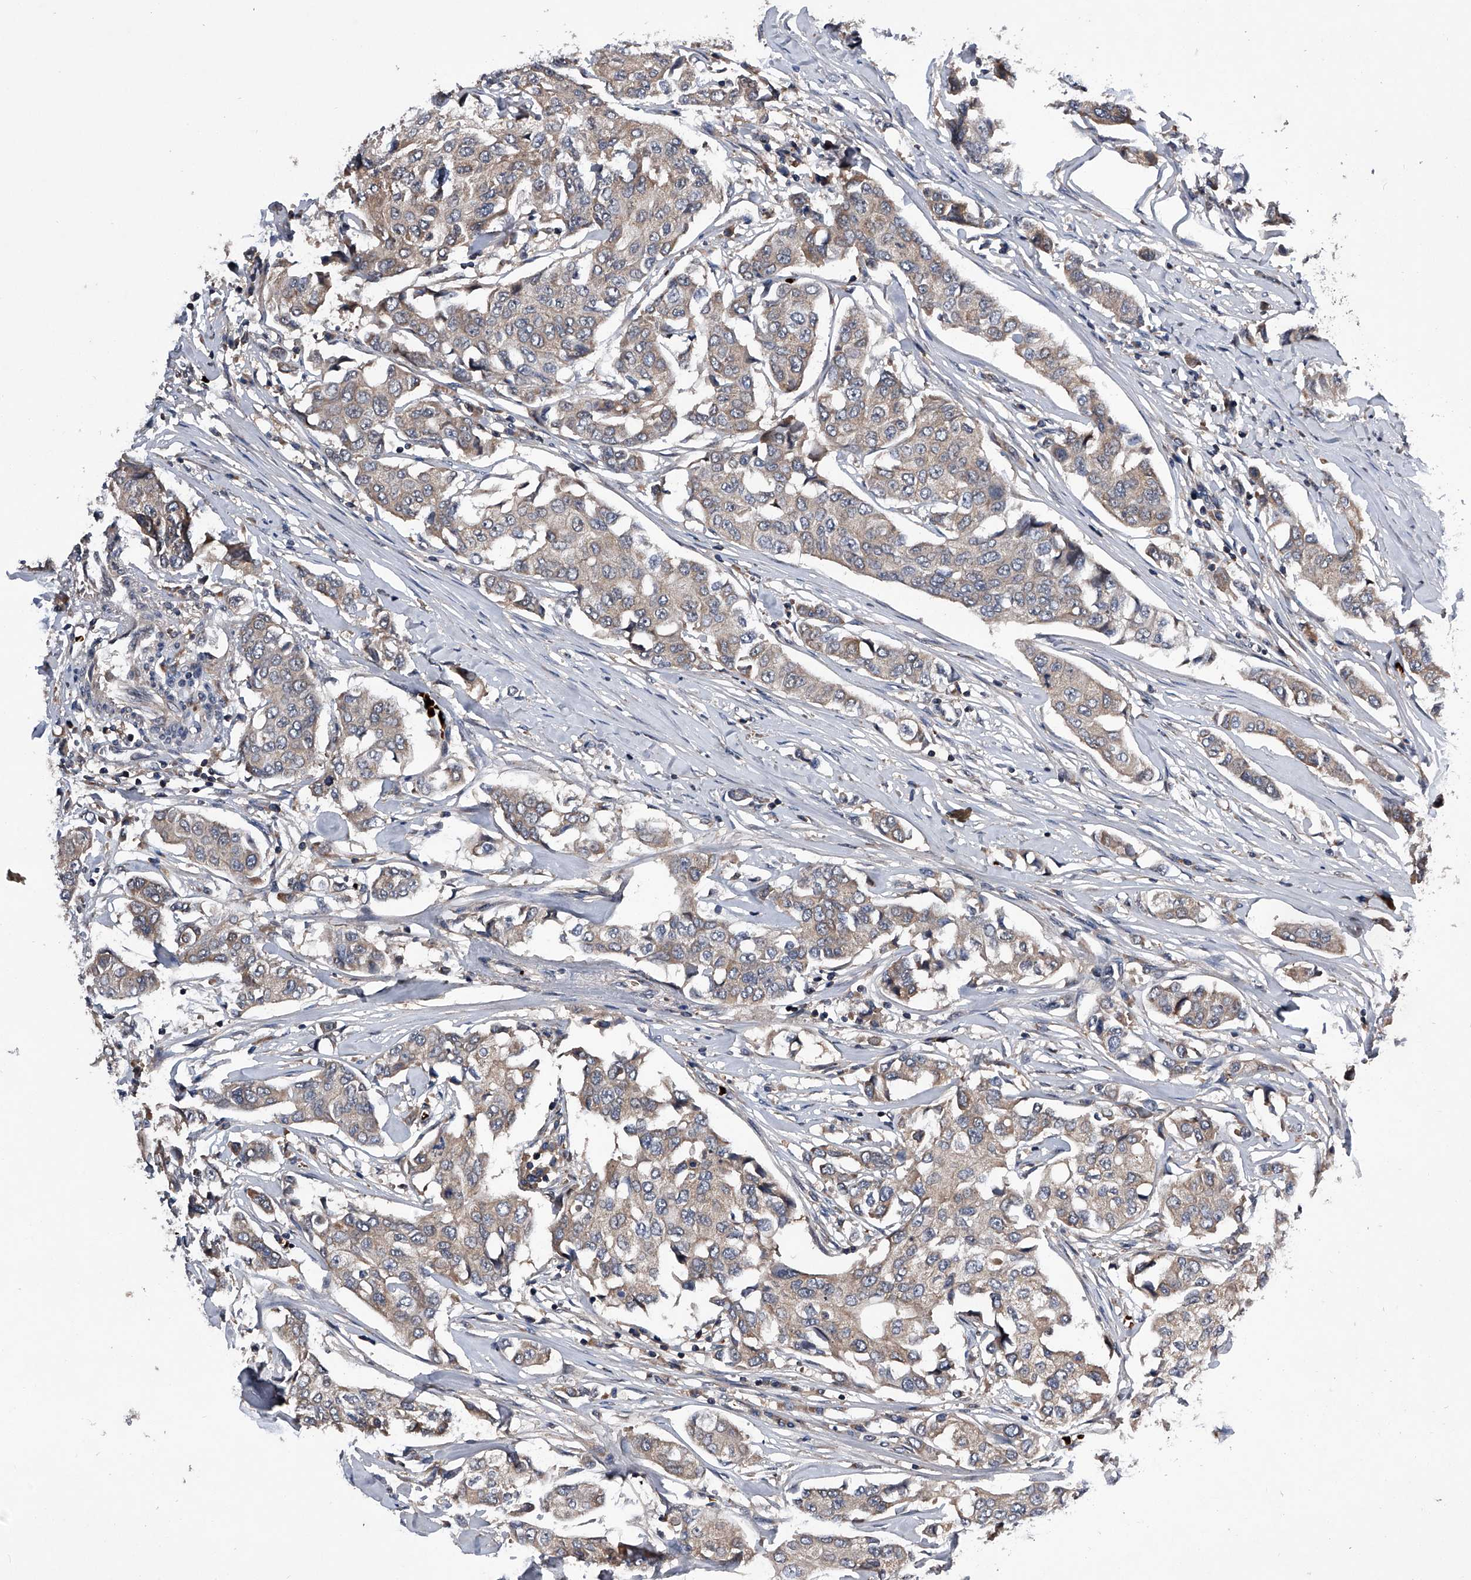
{"staining": {"intensity": "weak", "quantity": "<25%", "location": "cytoplasmic/membranous"}, "tissue": "breast cancer", "cell_type": "Tumor cells", "image_type": "cancer", "snomed": [{"axis": "morphology", "description": "Duct carcinoma"}, {"axis": "topography", "description": "Breast"}], "caption": "Immunohistochemistry (IHC) of human infiltrating ductal carcinoma (breast) reveals no expression in tumor cells. The staining was performed using DAB (3,3'-diaminobenzidine) to visualize the protein expression in brown, while the nuclei were stained in blue with hematoxylin (Magnification: 20x).", "gene": "ZNF30", "patient": {"sex": "female", "age": 80}}